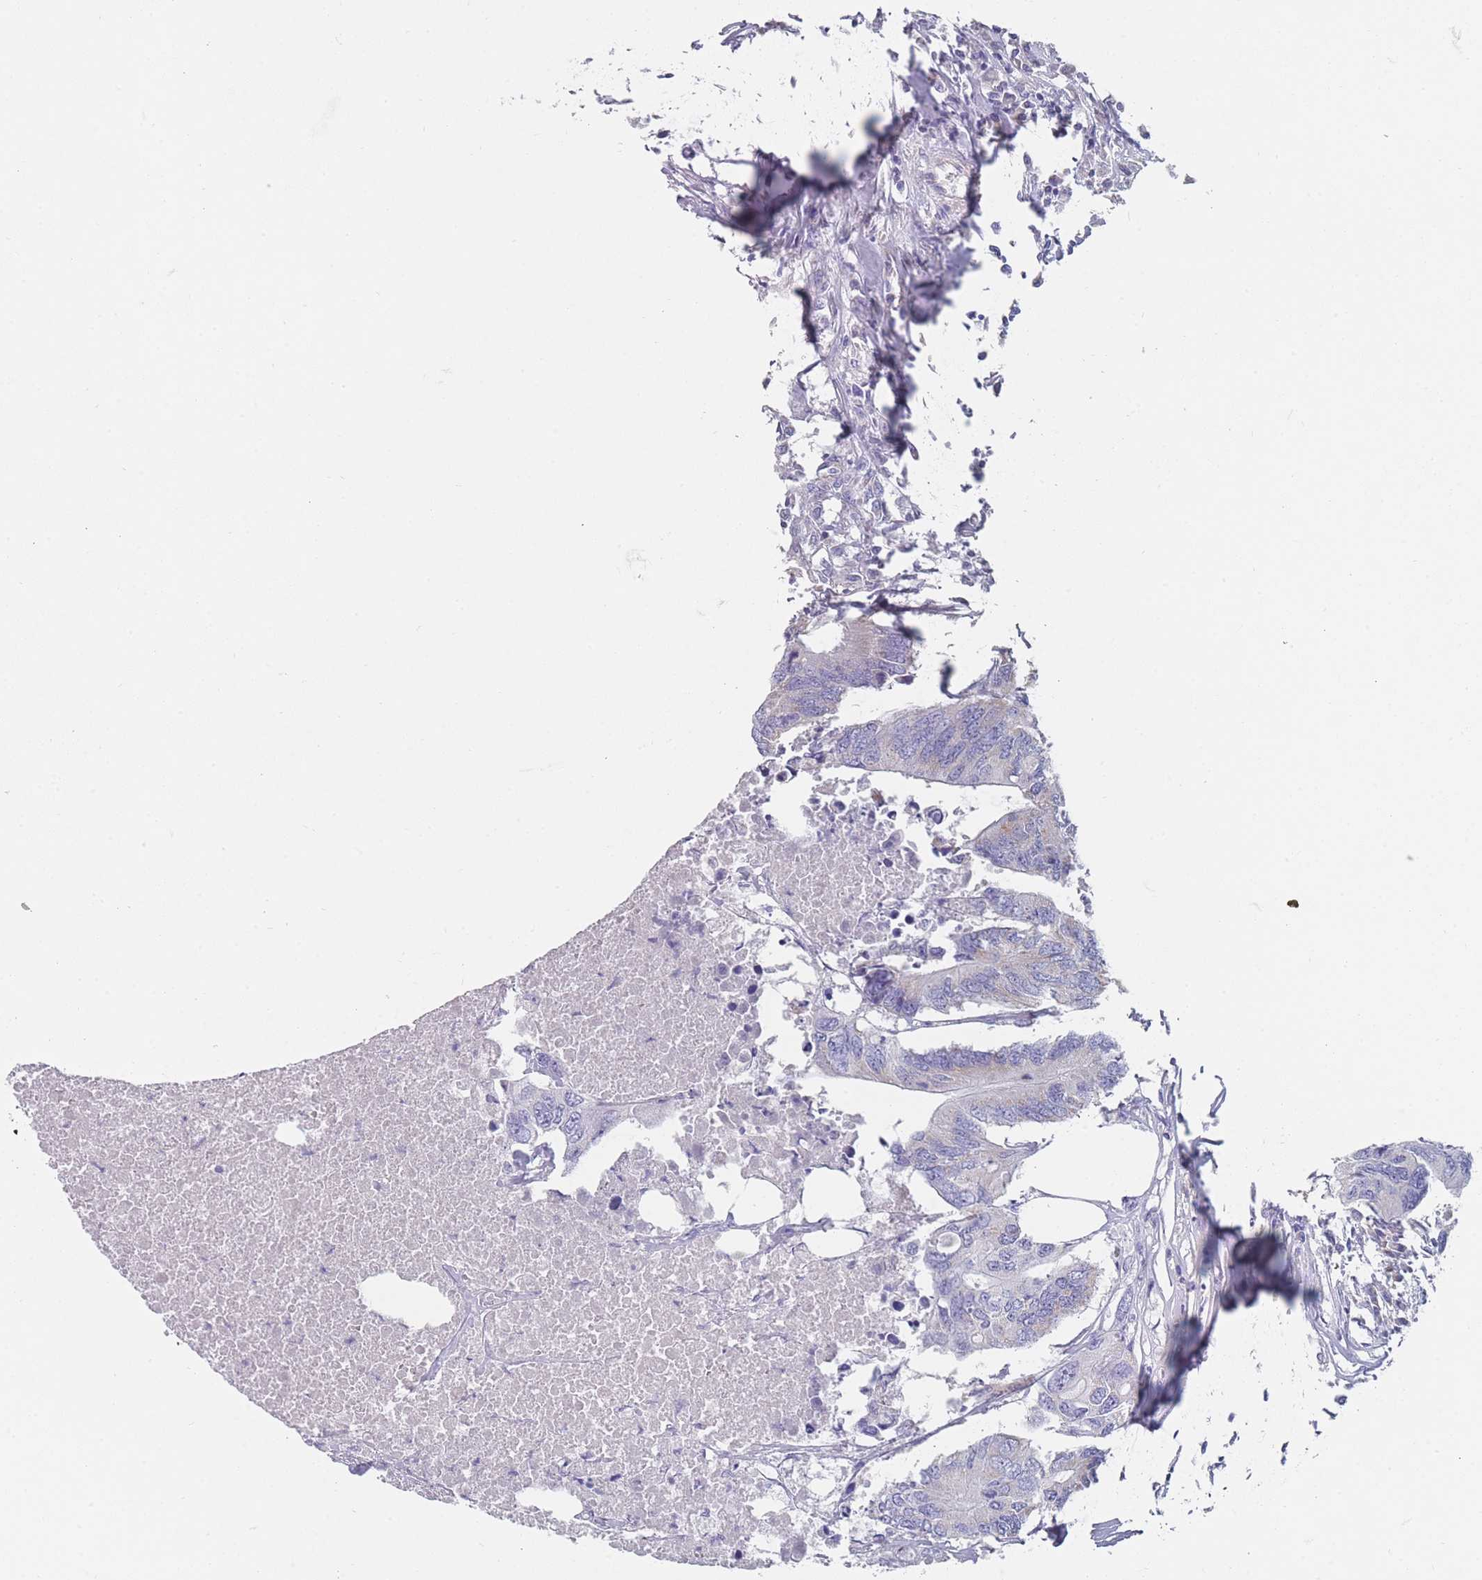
{"staining": {"intensity": "negative", "quantity": "none", "location": "none"}, "tissue": "colorectal cancer", "cell_type": "Tumor cells", "image_type": "cancer", "snomed": [{"axis": "morphology", "description": "Adenocarcinoma, NOS"}, {"axis": "topography", "description": "Colon"}], "caption": "Immunohistochemistry histopathology image of neoplastic tissue: colorectal cancer (adenocarcinoma) stained with DAB (3,3'-diaminobenzidine) demonstrates no significant protein positivity in tumor cells.", "gene": "MRPS14", "patient": {"sex": "male", "age": 71}}